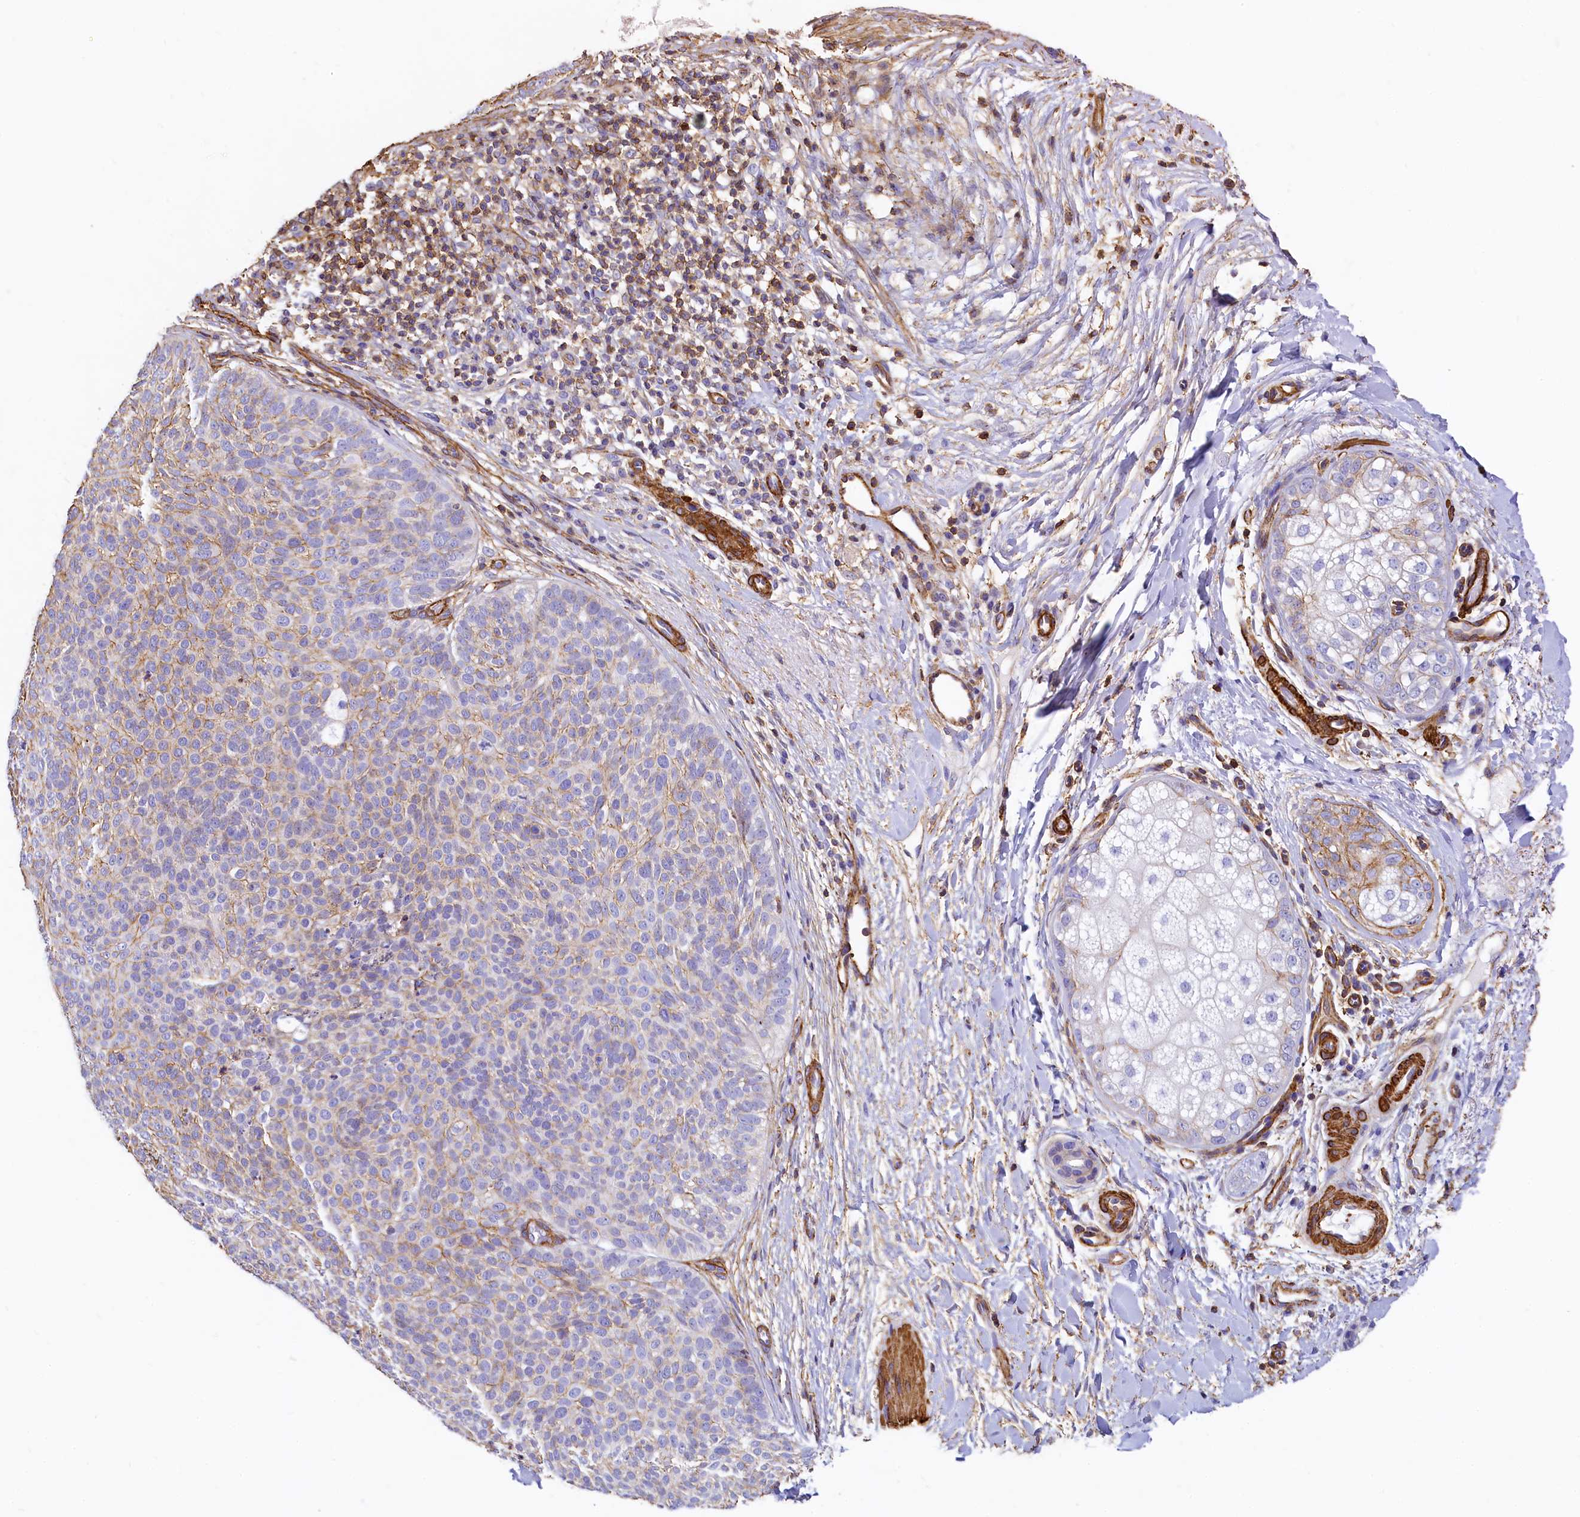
{"staining": {"intensity": "moderate", "quantity": "<25%", "location": "cytoplasmic/membranous"}, "tissue": "skin cancer", "cell_type": "Tumor cells", "image_type": "cancer", "snomed": [{"axis": "morphology", "description": "Basal cell carcinoma"}, {"axis": "topography", "description": "Skin"}], "caption": "A high-resolution histopathology image shows immunohistochemistry (IHC) staining of skin basal cell carcinoma, which demonstrates moderate cytoplasmic/membranous staining in about <25% of tumor cells.", "gene": "THBS1", "patient": {"sex": "male", "age": 85}}